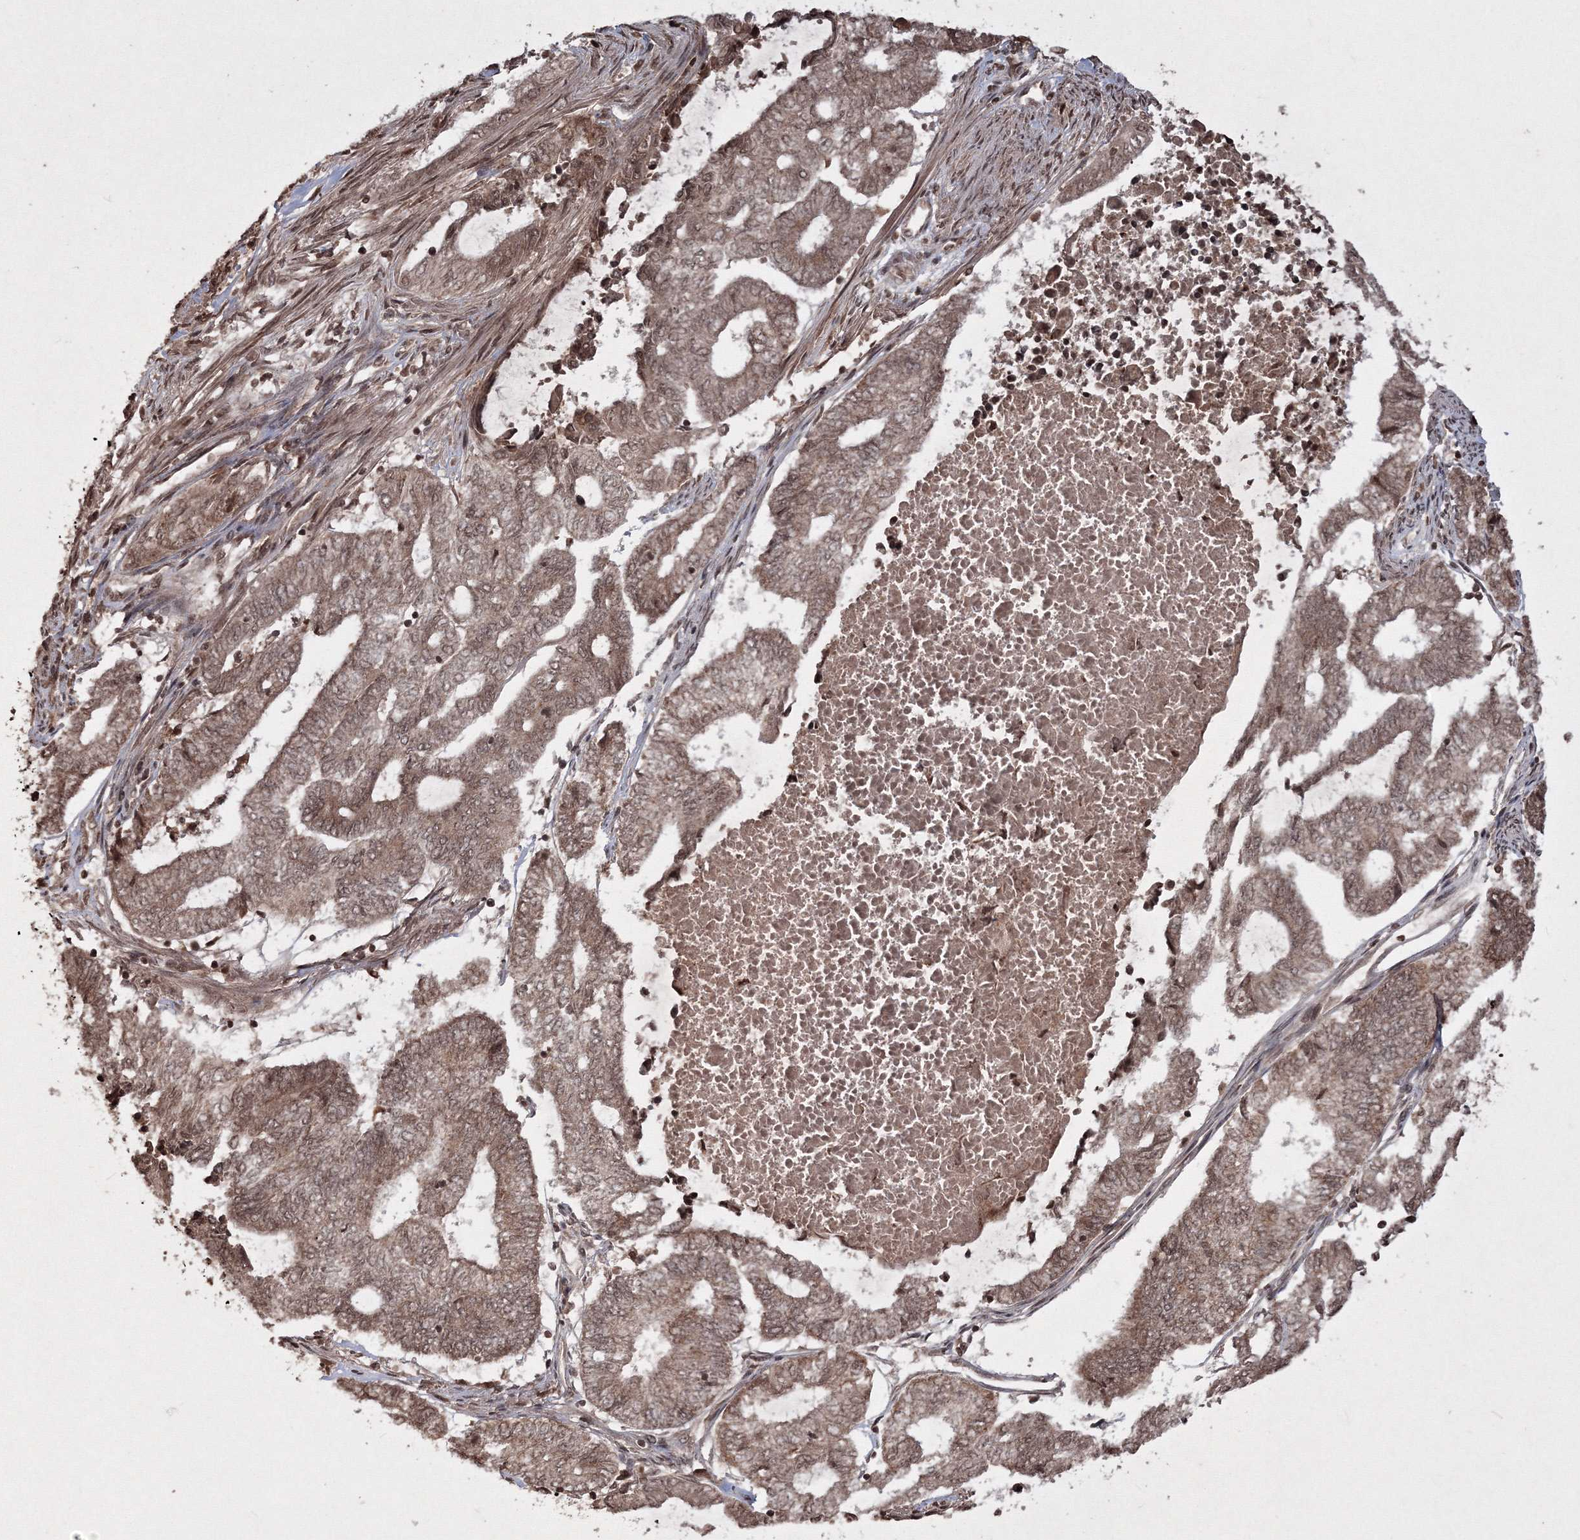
{"staining": {"intensity": "moderate", "quantity": ">75%", "location": "cytoplasmic/membranous,nuclear"}, "tissue": "endometrial cancer", "cell_type": "Tumor cells", "image_type": "cancer", "snomed": [{"axis": "morphology", "description": "Adenocarcinoma, NOS"}, {"axis": "topography", "description": "Uterus"}, {"axis": "topography", "description": "Endometrium"}], "caption": "Immunohistochemistry micrograph of adenocarcinoma (endometrial) stained for a protein (brown), which reveals medium levels of moderate cytoplasmic/membranous and nuclear staining in about >75% of tumor cells.", "gene": "PEX13", "patient": {"sex": "female", "age": 70}}